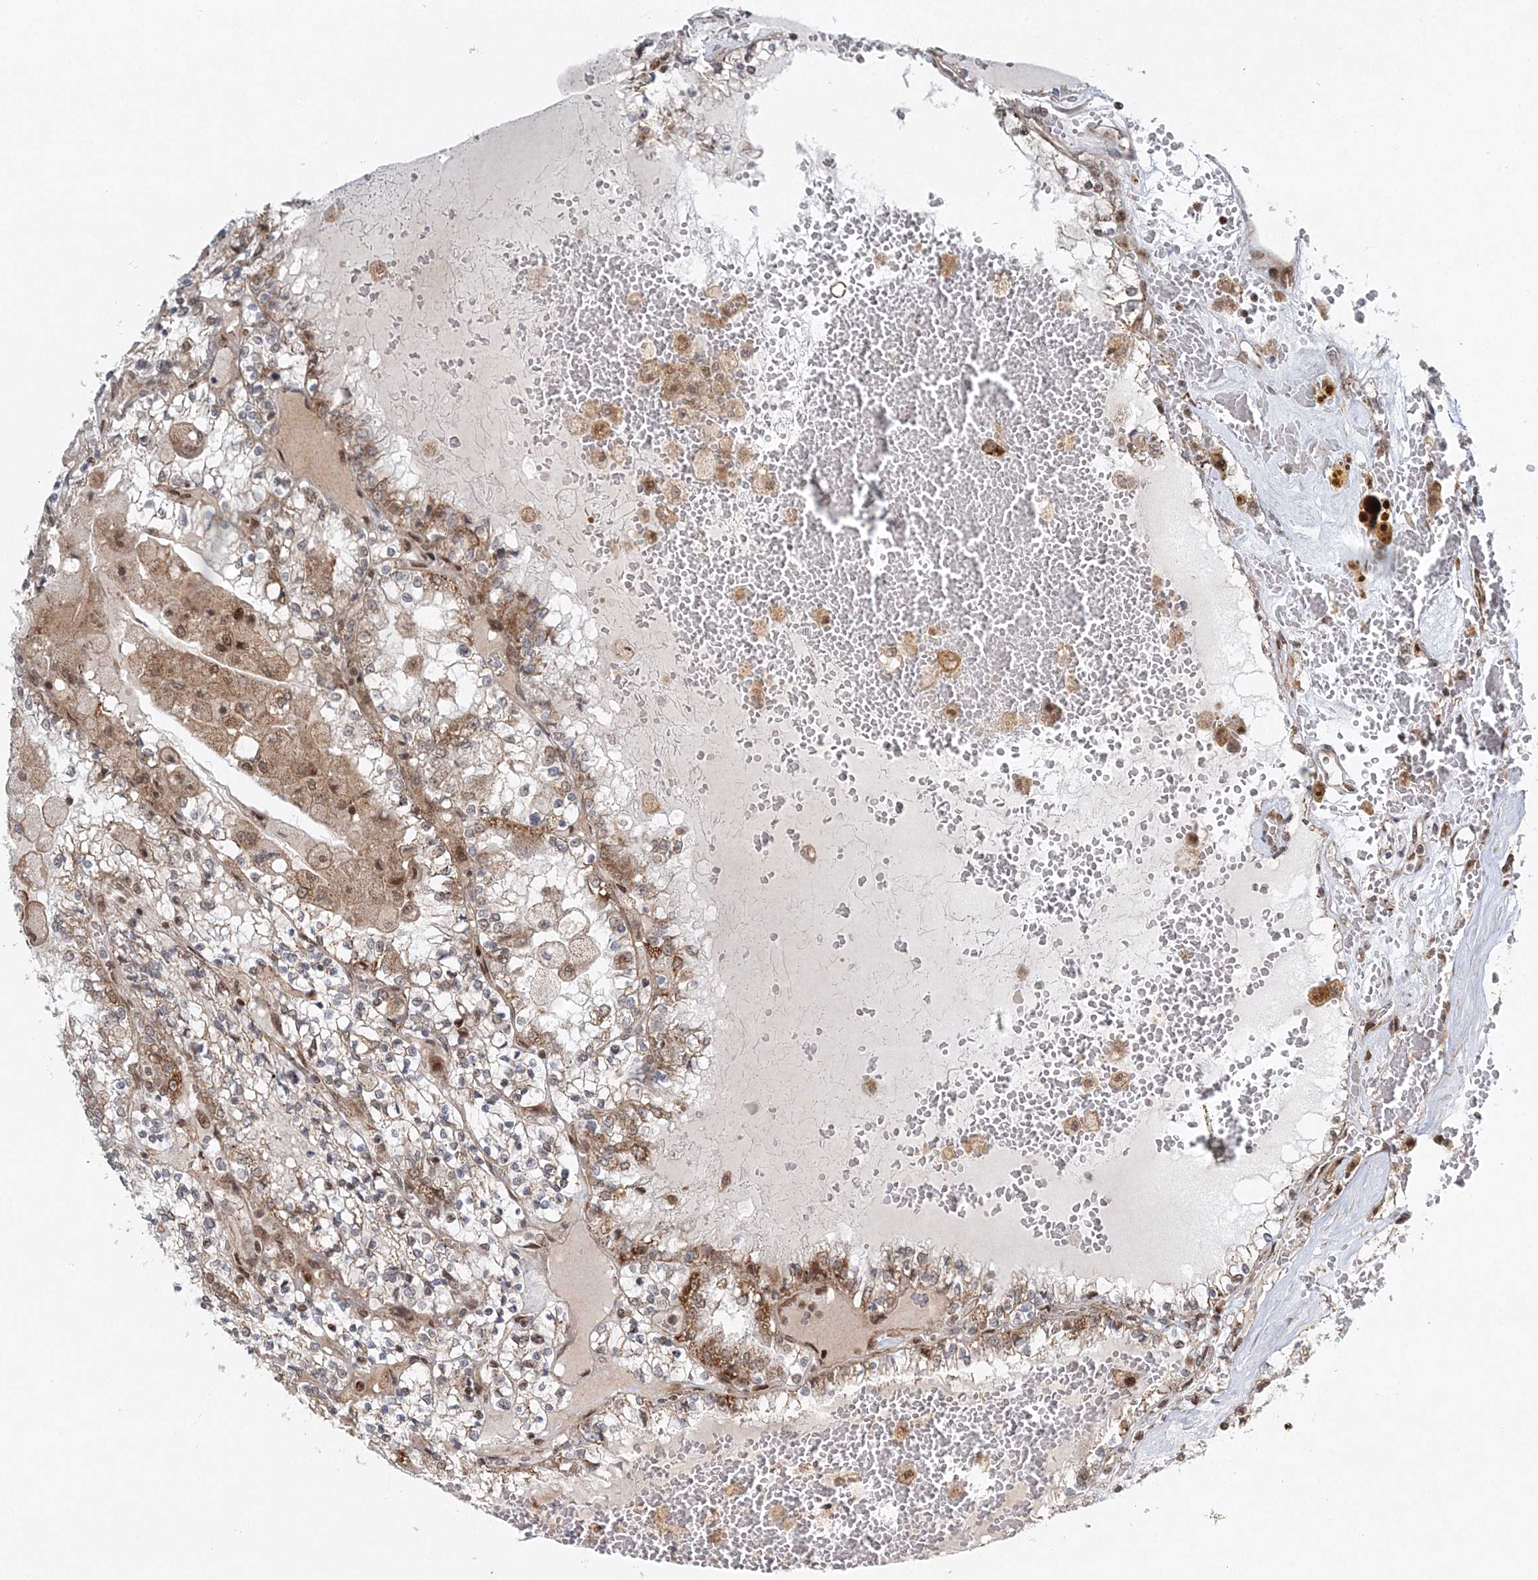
{"staining": {"intensity": "moderate", "quantity": "<25%", "location": "cytoplasmic/membranous,nuclear"}, "tissue": "renal cancer", "cell_type": "Tumor cells", "image_type": "cancer", "snomed": [{"axis": "morphology", "description": "Adenocarcinoma, NOS"}, {"axis": "topography", "description": "Kidney"}], "caption": "Moderate cytoplasmic/membranous and nuclear protein positivity is present in about <25% of tumor cells in renal adenocarcinoma.", "gene": "RAB11FIP2", "patient": {"sex": "female", "age": 56}}